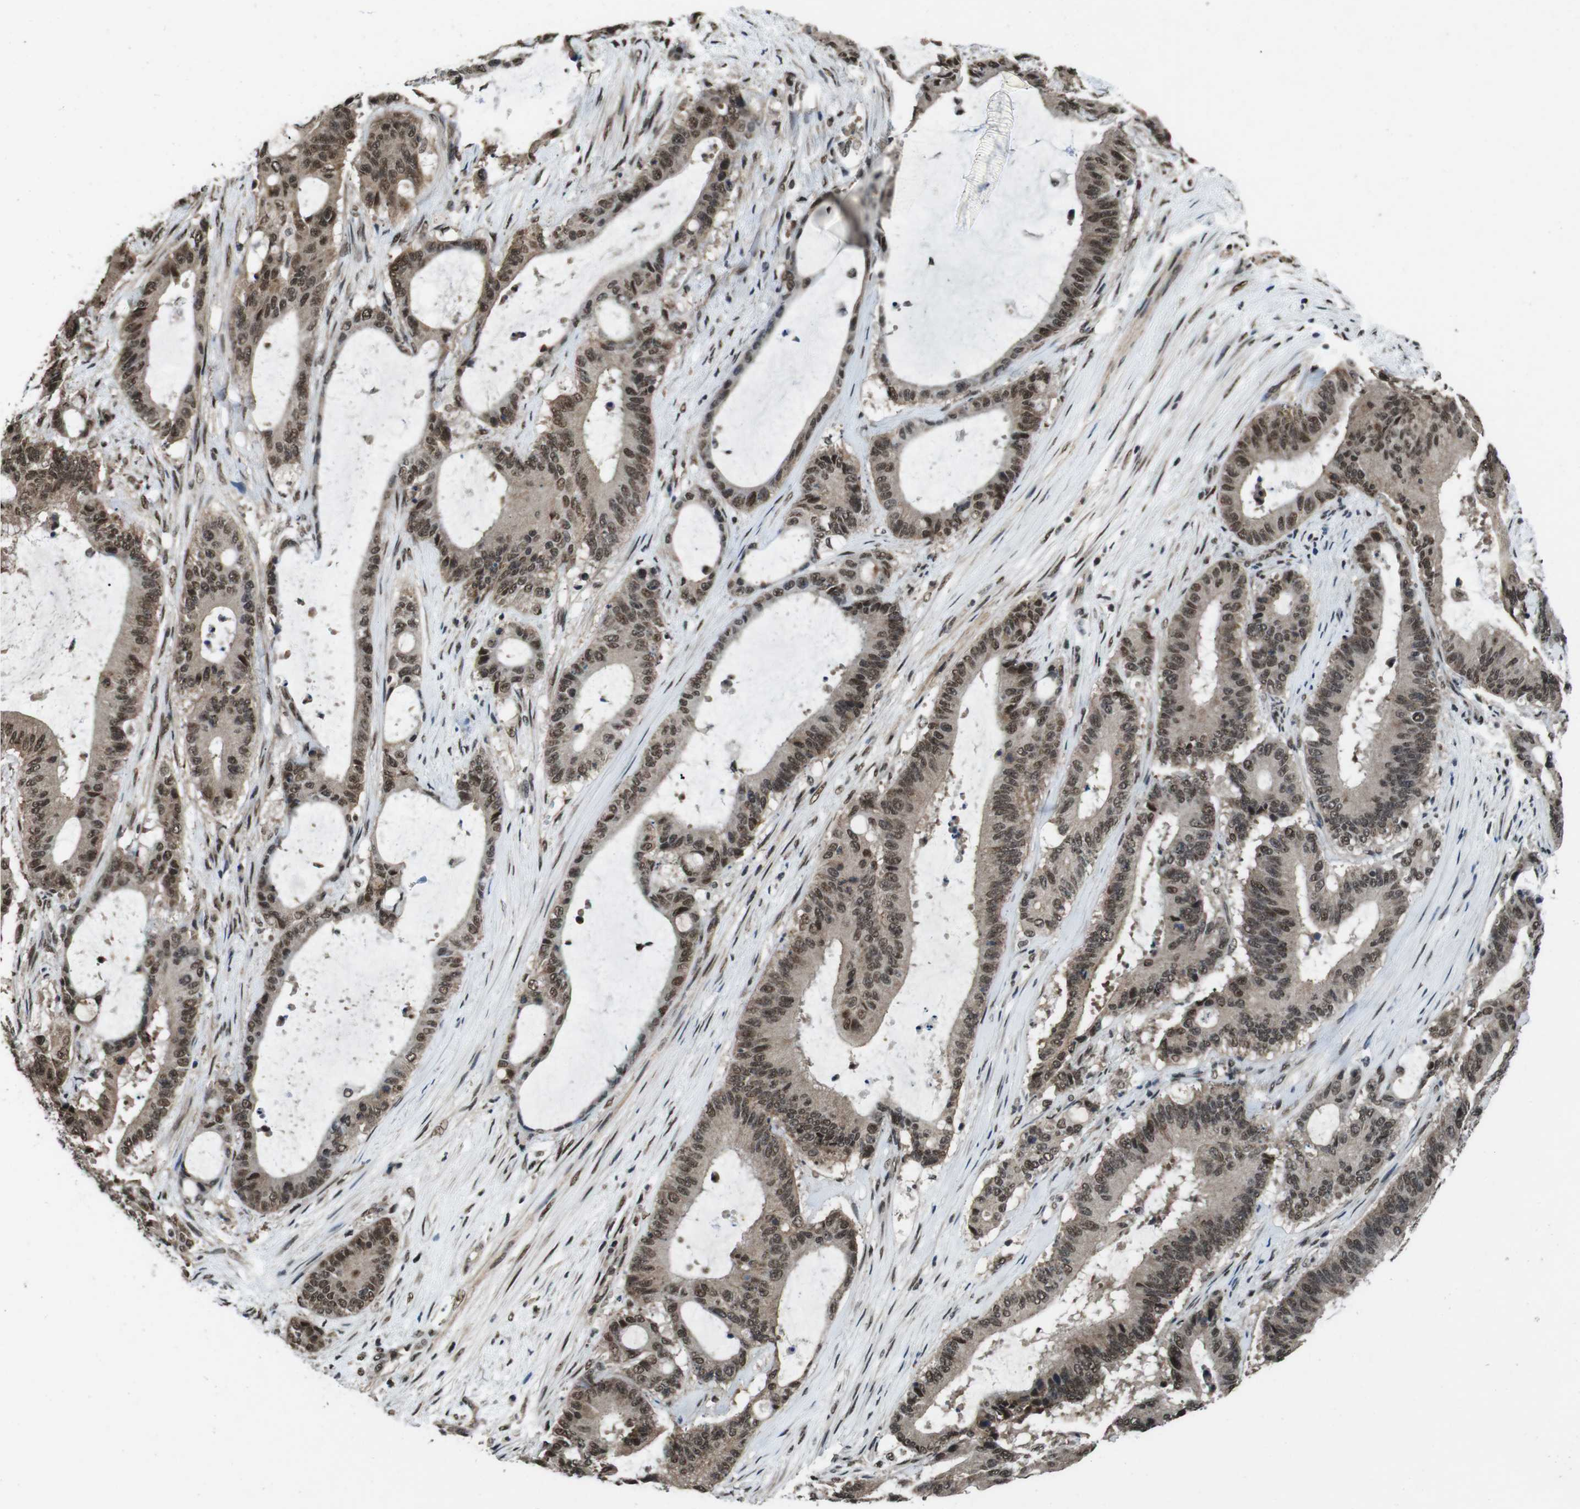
{"staining": {"intensity": "strong", "quantity": ">75%", "location": "cytoplasmic/membranous,nuclear"}, "tissue": "liver cancer", "cell_type": "Tumor cells", "image_type": "cancer", "snomed": [{"axis": "morphology", "description": "Cholangiocarcinoma"}, {"axis": "topography", "description": "Liver"}], "caption": "Liver cancer (cholangiocarcinoma) tissue shows strong cytoplasmic/membranous and nuclear staining in about >75% of tumor cells, visualized by immunohistochemistry.", "gene": "NR4A2", "patient": {"sex": "female", "age": 73}}